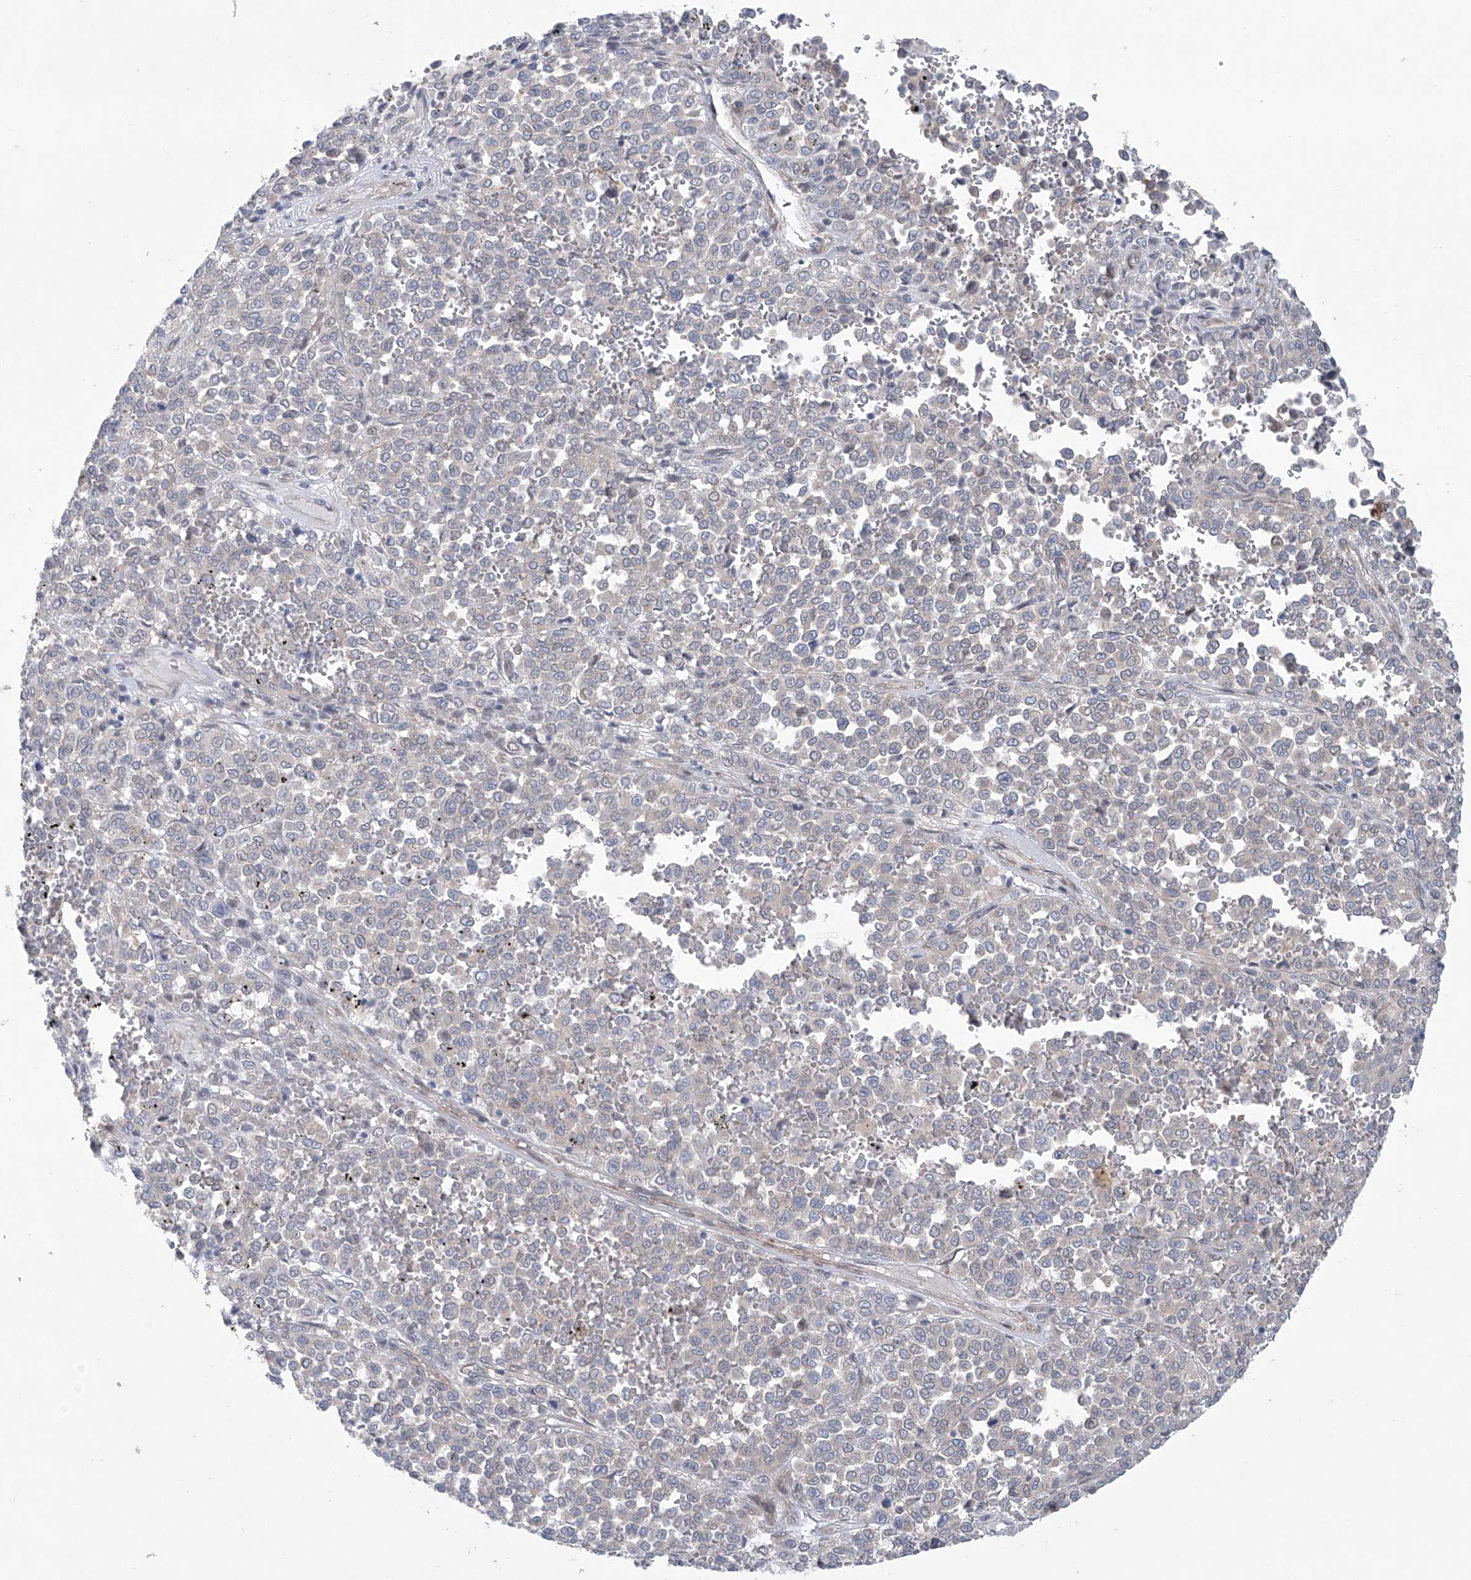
{"staining": {"intensity": "negative", "quantity": "none", "location": "none"}, "tissue": "melanoma", "cell_type": "Tumor cells", "image_type": "cancer", "snomed": [{"axis": "morphology", "description": "Malignant melanoma, Metastatic site"}, {"axis": "topography", "description": "Pancreas"}], "caption": "An image of malignant melanoma (metastatic site) stained for a protein demonstrates no brown staining in tumor cells.", "gene": "KLC4", "patient": {"sex": "female", "age": 30}}